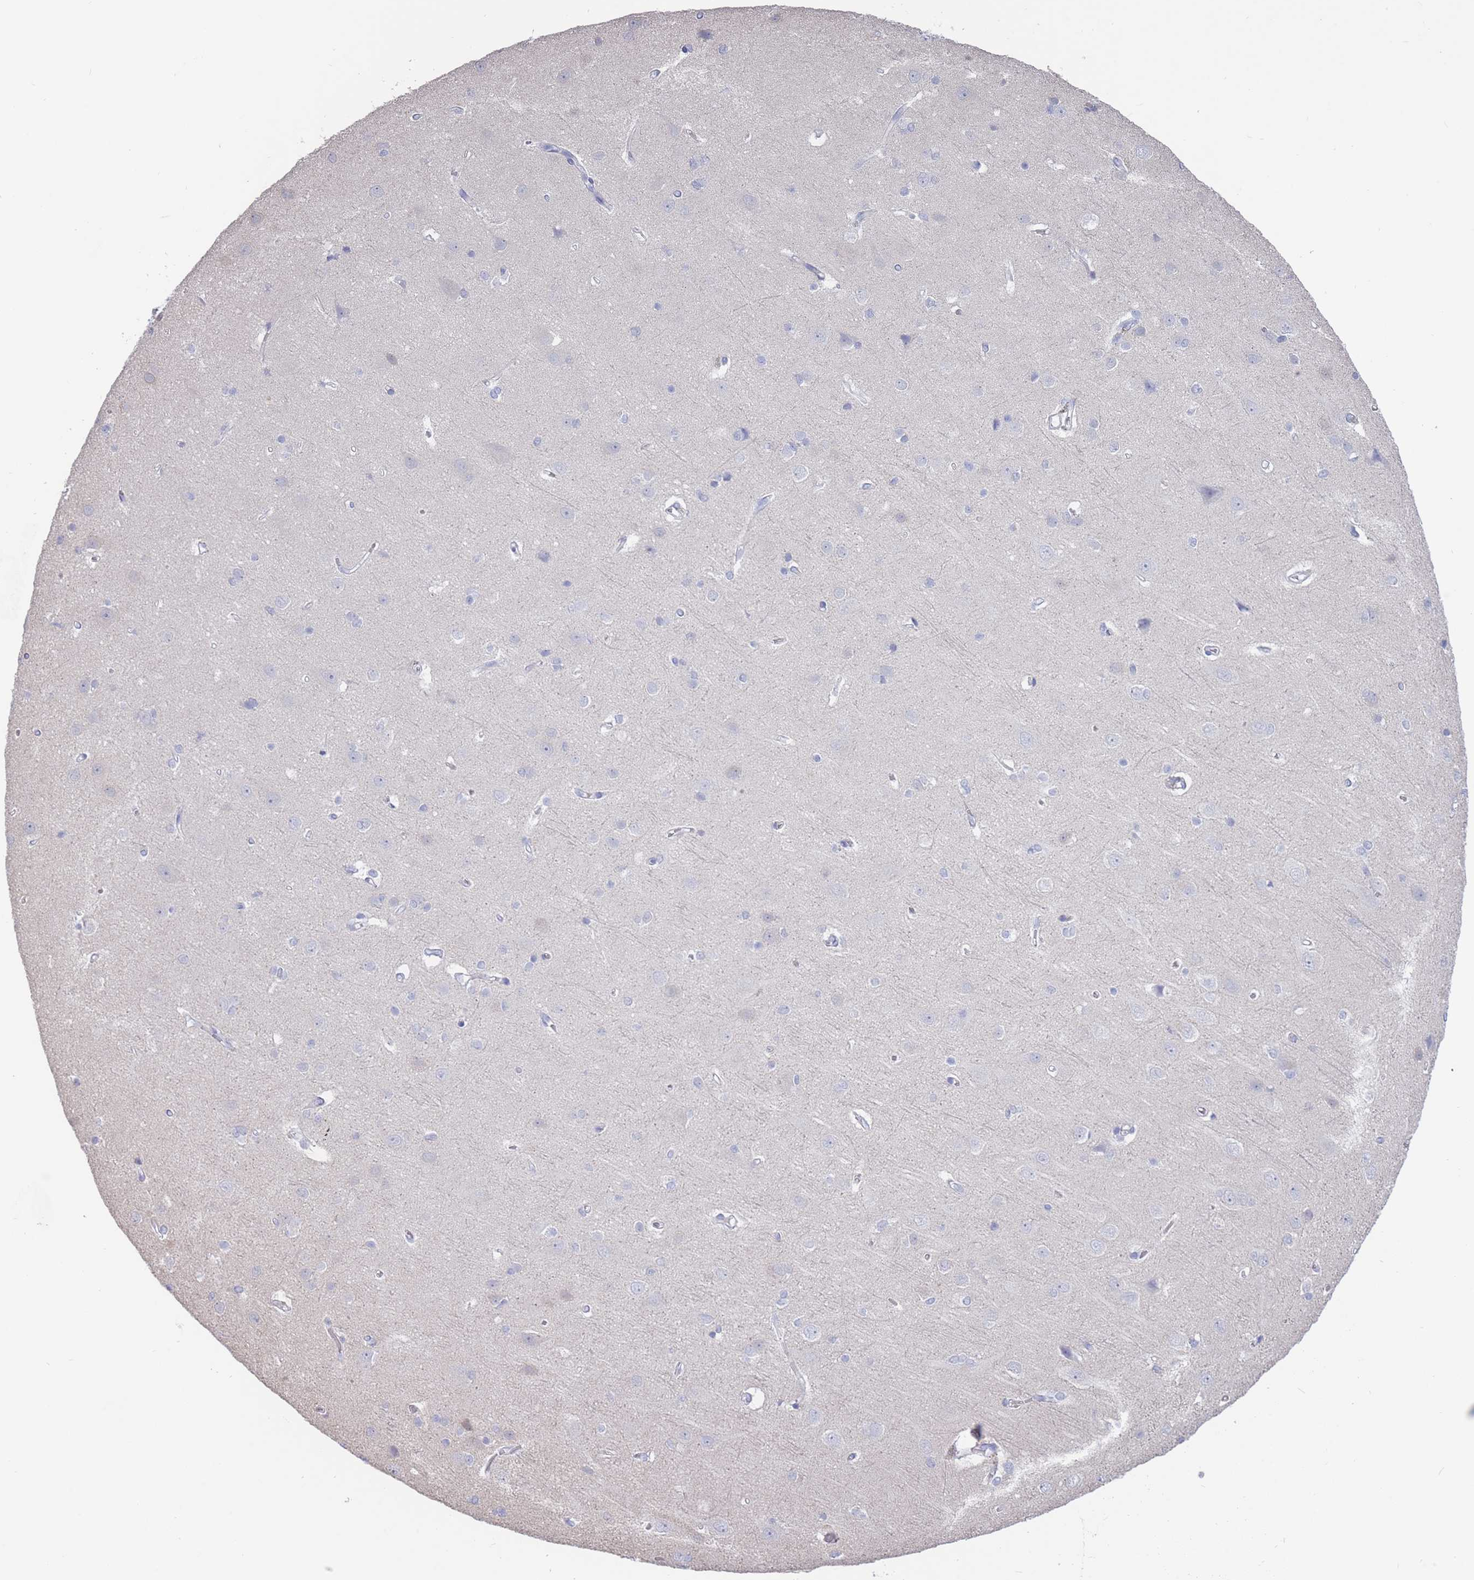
{"staining": {"intensity": "negative", "quantity": "none", "location": "none"}, "tissue": "cerebral cortex", "cell_type": "Endothelial cells", "image_type": "normal", "snomed": [{"axis": "morphology", "description": "Normal tissue, NOS"}, {"axis": "topography", "description": "Cerebral cortex"}], "caption": "Immunohistochemistry micrograph of benign human cerebral cortex stained for a protein (brown), which displays no positivity in endothelial cells.", "gene": "CYP51A1", "patient": {"sex": "male", "age": 37}}